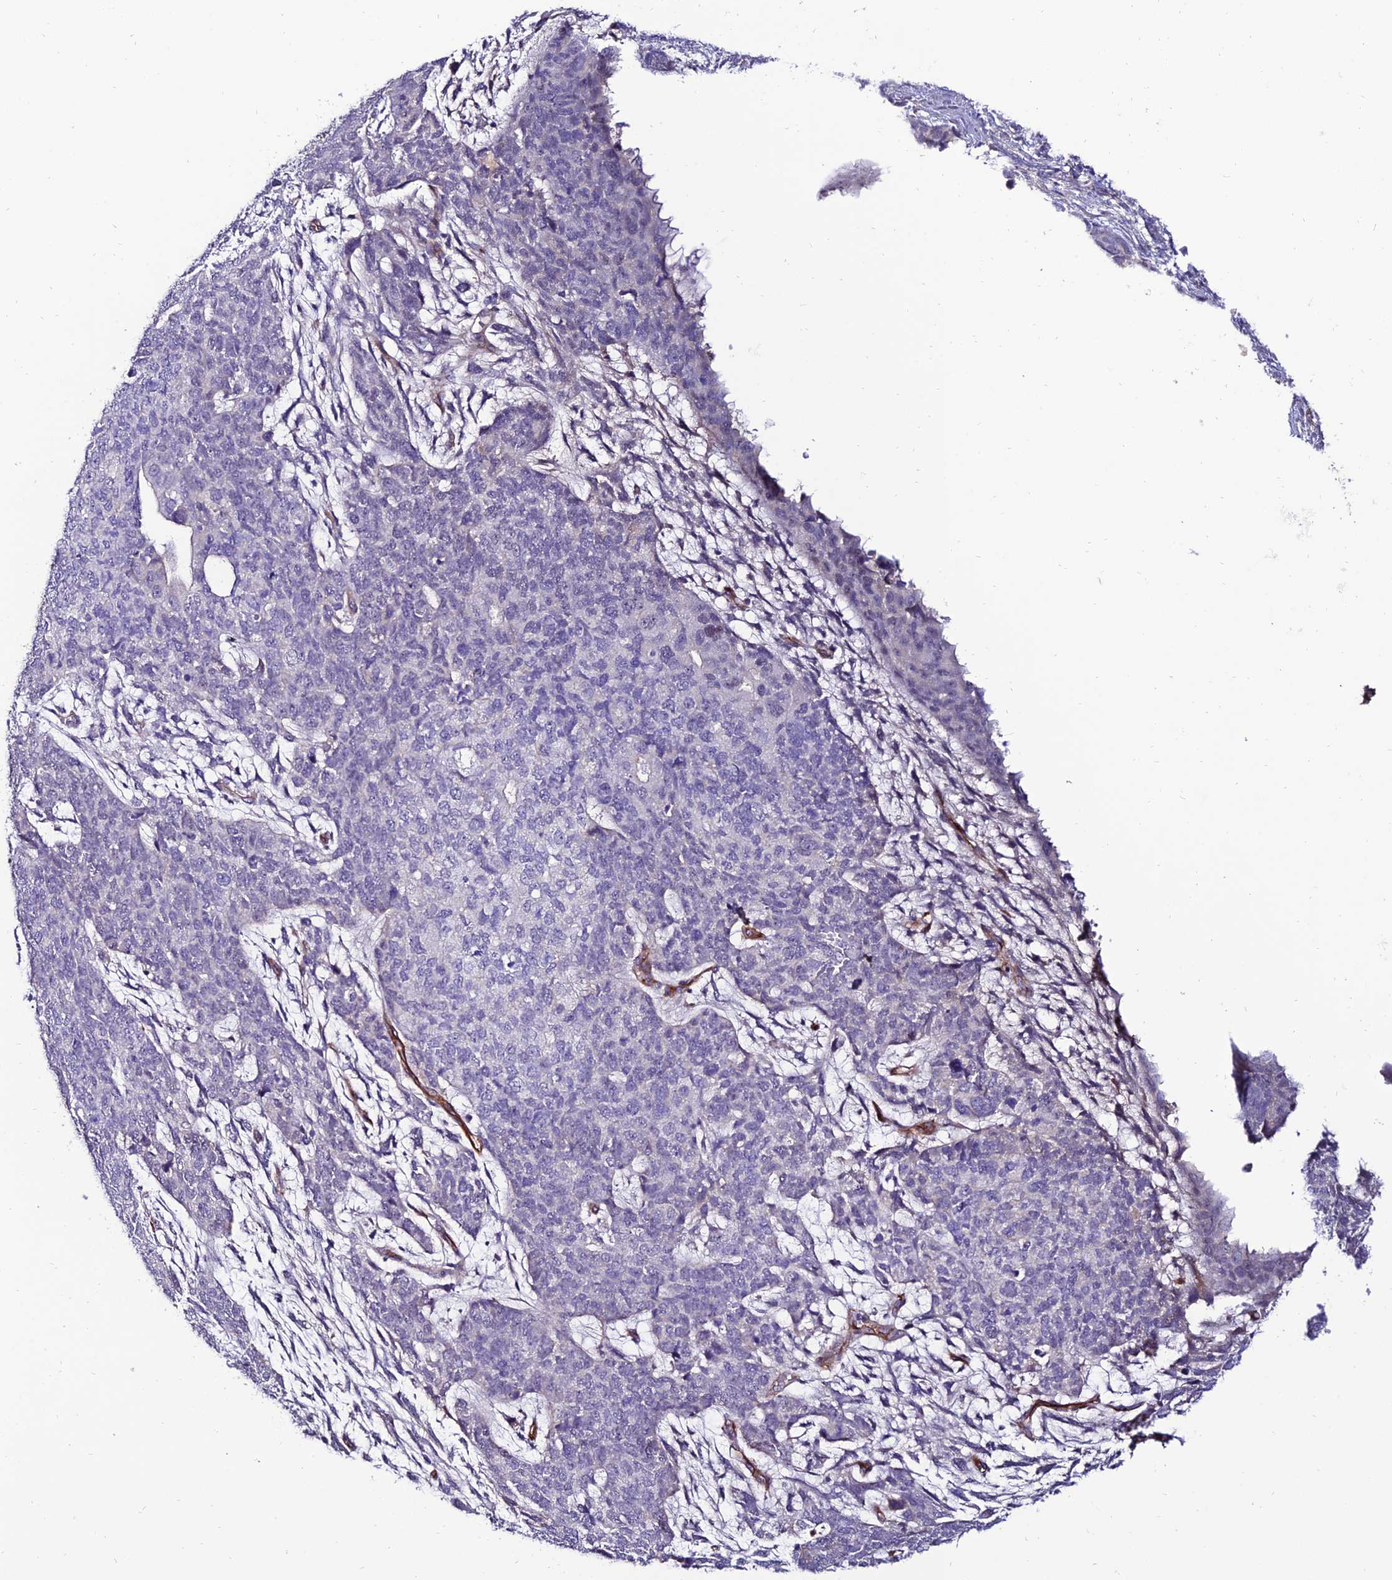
{"staining": {"intensity": "negative", "quantity": "none", "location": "none"}, "tissue": "cervical cancer", "cell_type": "Tumor cells", "image_type": "cancer", "snomed": [{"axis": "morphology", "description": "Squamous cell carcinoma, NOS"}, {"axis": "topography", "description": "Cervix"}], "caption": "IHC micrograph of neoplastic tissue: human cervical cancer stained with DAB displays no significant protein positivity in tumor cells.", "gene": "ALDH3B2", "patient": {"sex": "female", "age": 63}}